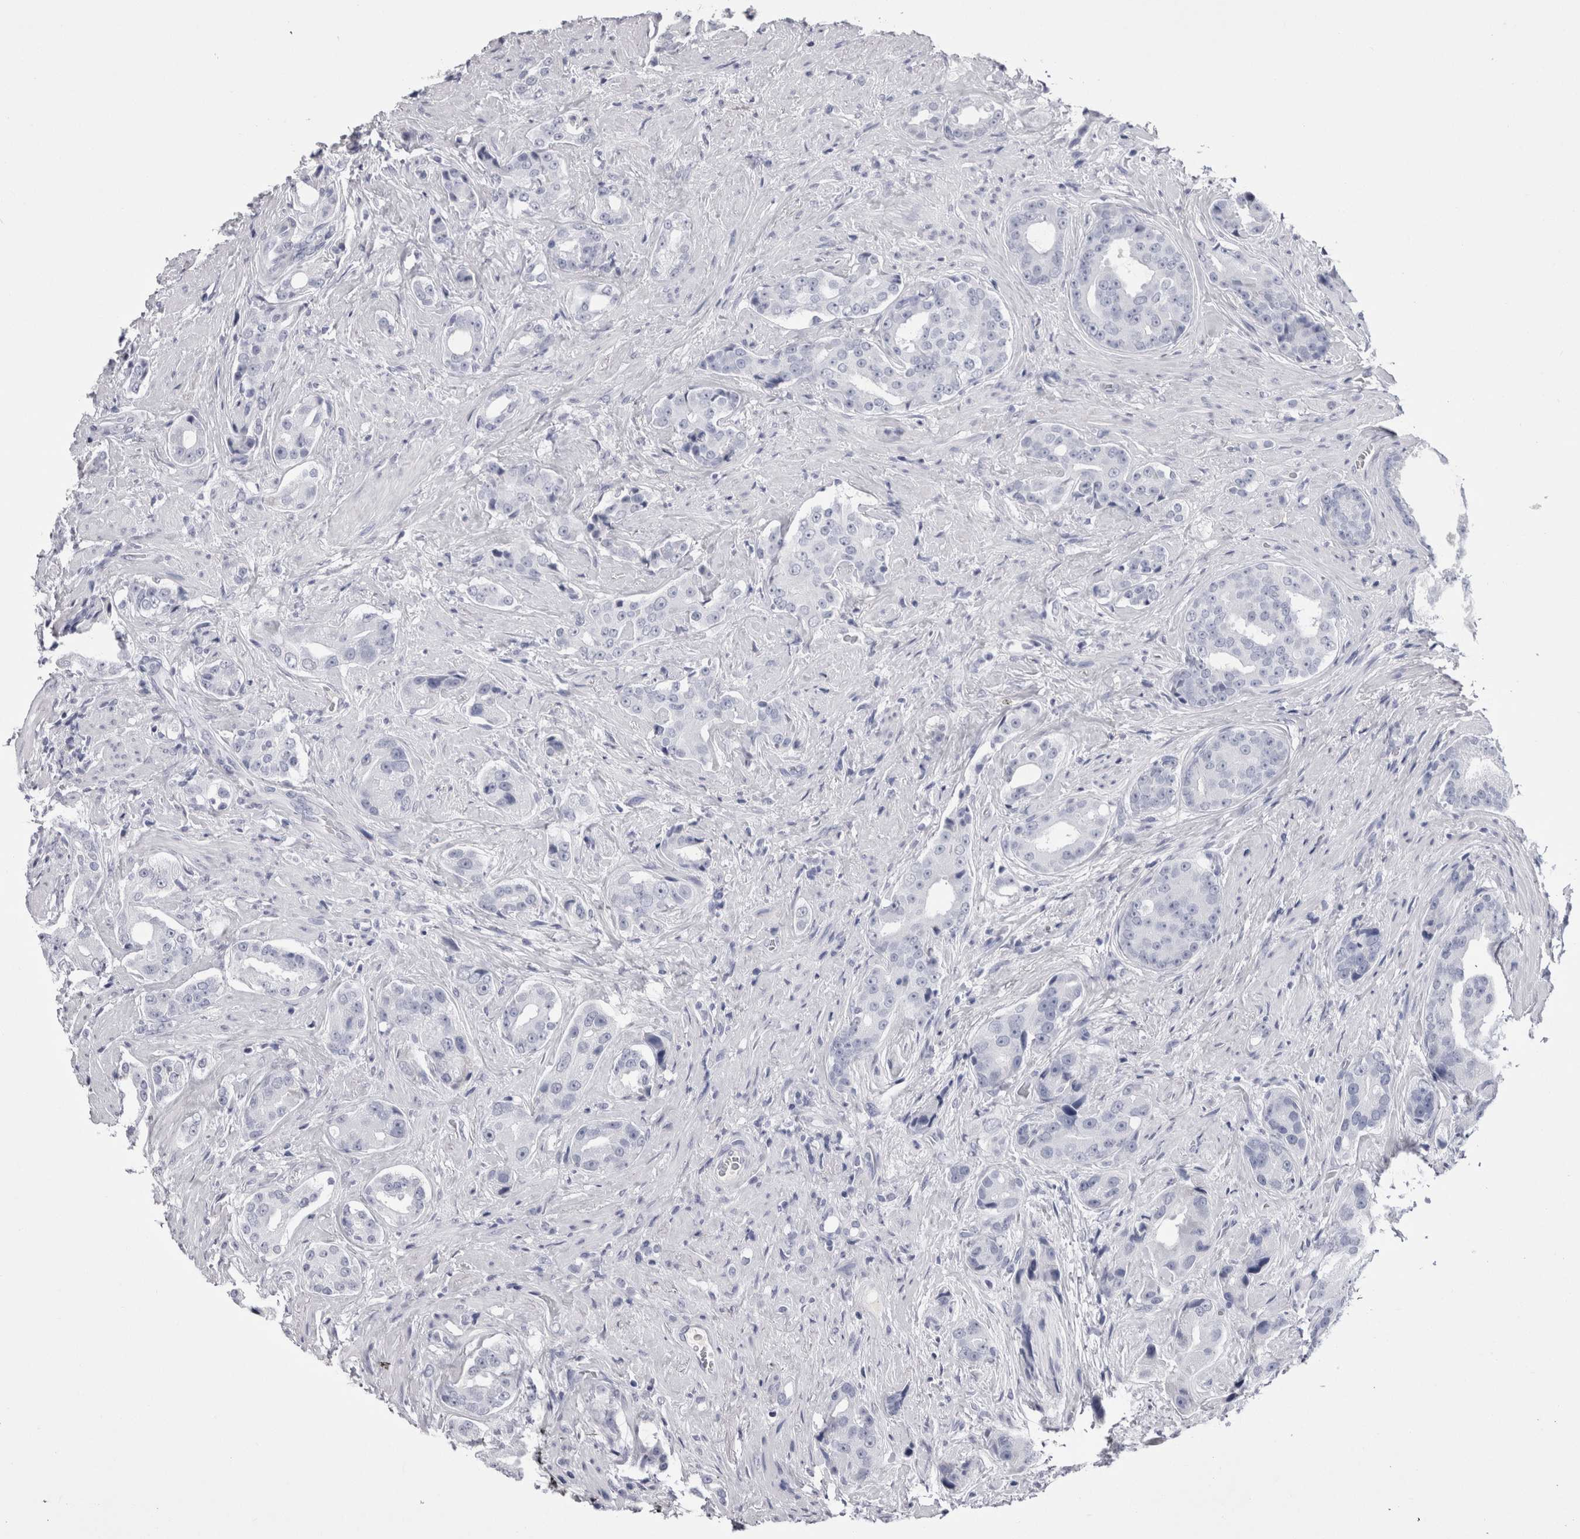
{"staining": {"intensity": "negative", "quantity": "none", "location": "none"}, "tissue": "prostate cancer", "cell_type": "Tumor cells", "image_type": "cancer", "snomed": [{"axis": "morphology", "description": "Adenocarcinoma, High grade"}, {"axis": "topography", "description": "Prostate"}], "caption": "Immunohistochemistry (IHC) of prostate cancer (adenocarcinoma (high-grade)) demonstrates no positivity in tumor cells.", "gene": "CDHR5", "patient": {"sex": "male", "age": 71}}